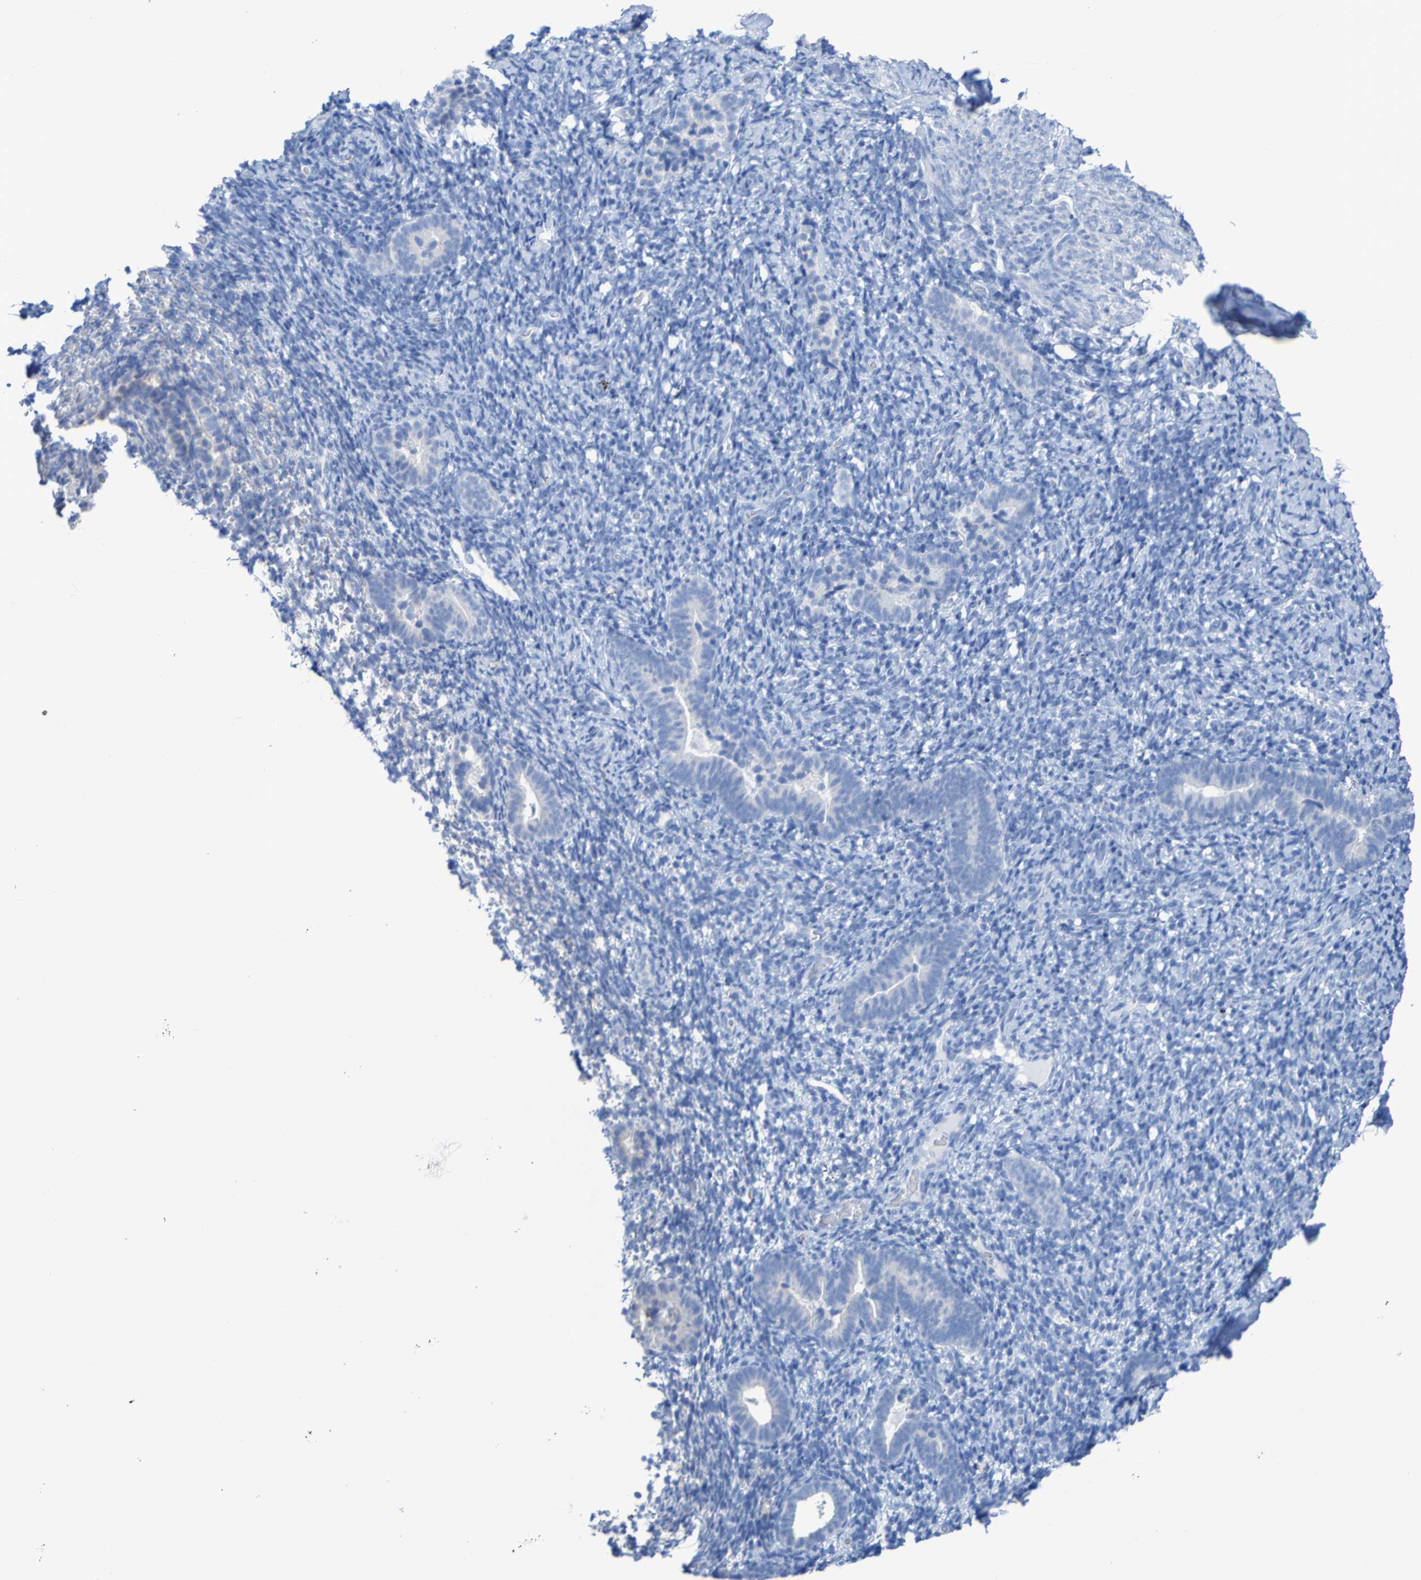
{"staining": {"intensity": "negative", "quantity": "none", "location": "none"}, "tissue": "endometrium", "cell_type": "Cells in endometrial stroma", "image_type": "normal", "snomed": [{"axis": "morphology", "description": "Normal tissue, NOS"}, {"axis": "topography", "description": "Endometrium"}], "caption": "Immunohistochemistry photomicrograph of benign endometrium: endometrium stained with DAB reveals no significant protein expression in cells in endometrial stroma.", "gene": "ACMSD", "patient": {"sex": "female", "age": 51}}